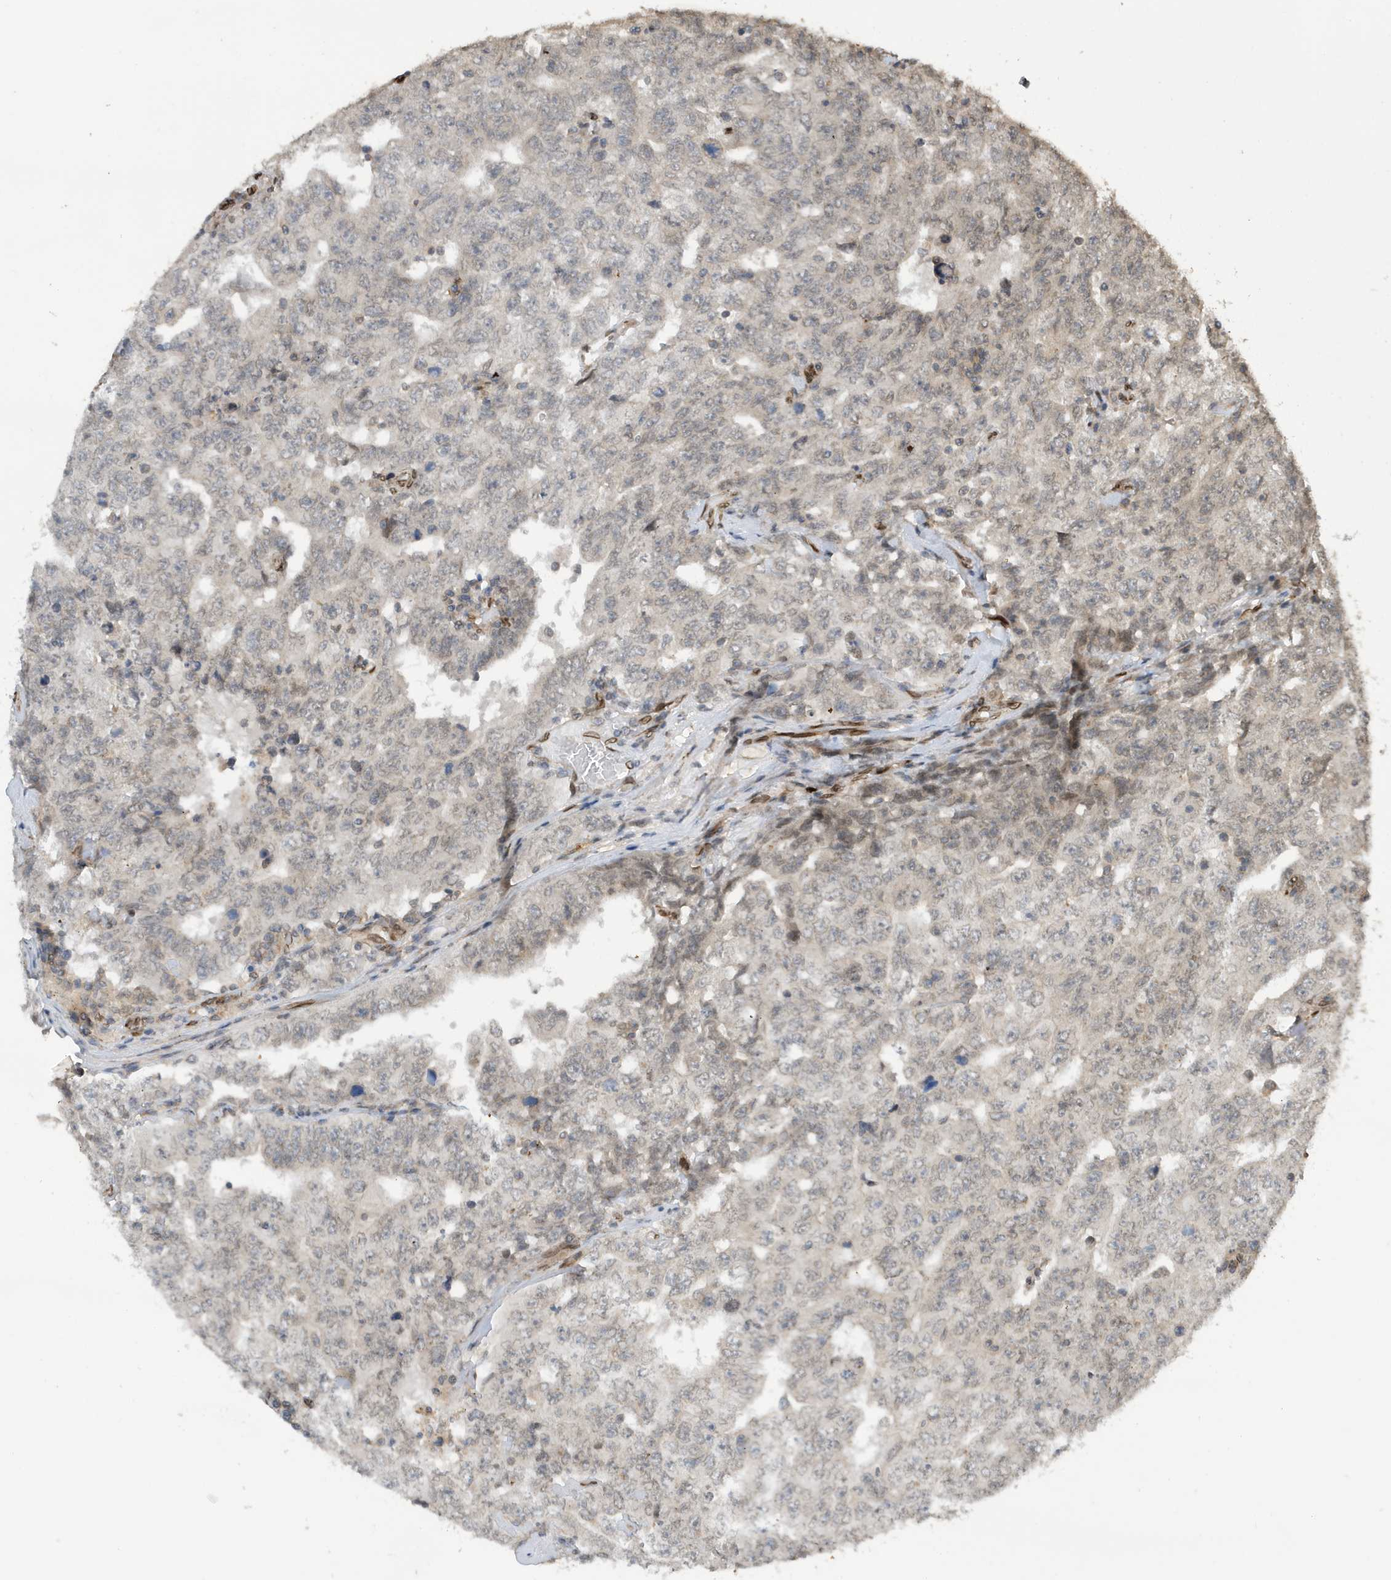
{"staining": {"intensity": "negative", "quantity": "none", "location": "none"}, "tissue": "testis cancer", "cell_type": "Tumor cells", "image_type": "cancer", "snomed": [{"axis": "morphology", "description": "Carcinoma, Embryonal, NOS"}, {"axis": "topography", "description": "Testis"}], "caption": "An image of human testis cancer is negative for staining in tumor cells. Nuclei are stained in blue.", "gene": "DUSP18", "patient": {"sex": "male", "age": 26}}